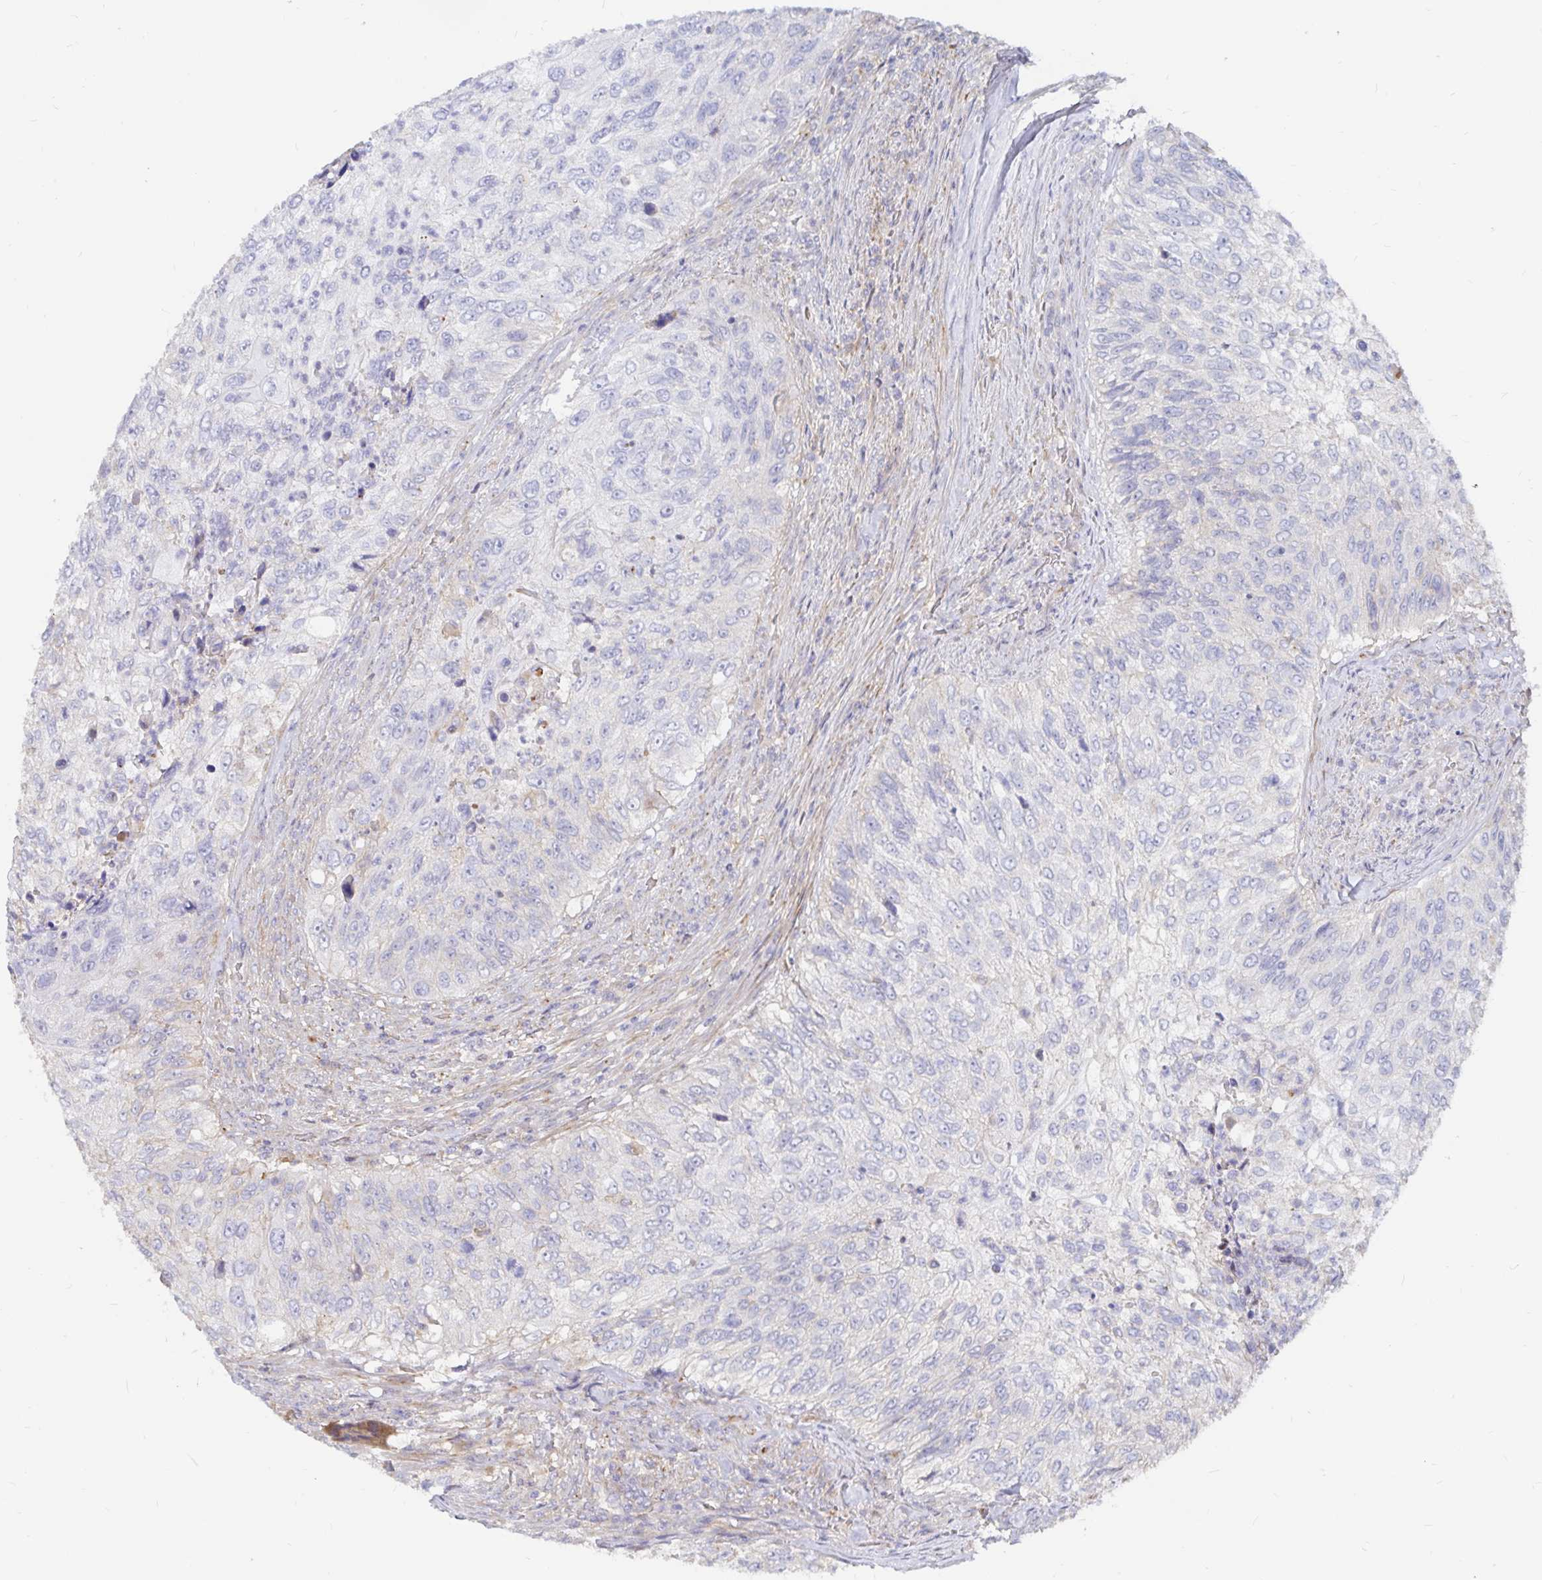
{"staining": {"intensity": "negative", "quantity": "none", "location": "none"}, "tissue": "urothelial cancer", "cell_type": "Tumor cells", "image_type": "cancer", "snomed": [{"axis": "morphology", "description": "Urothelial carcinoma, High grade"}, {"axis": "topography", "description": "Urinary bladder"}], "caption": "Image shows no significant protein staining in tumor cells of urothelial cancer. (Brightfield microscopy of DAB (3,3'-diaminobenzidine) IHC at high magnification).", "gene": "KCTD19", "patient": {"sex": "female", "age": 60}}